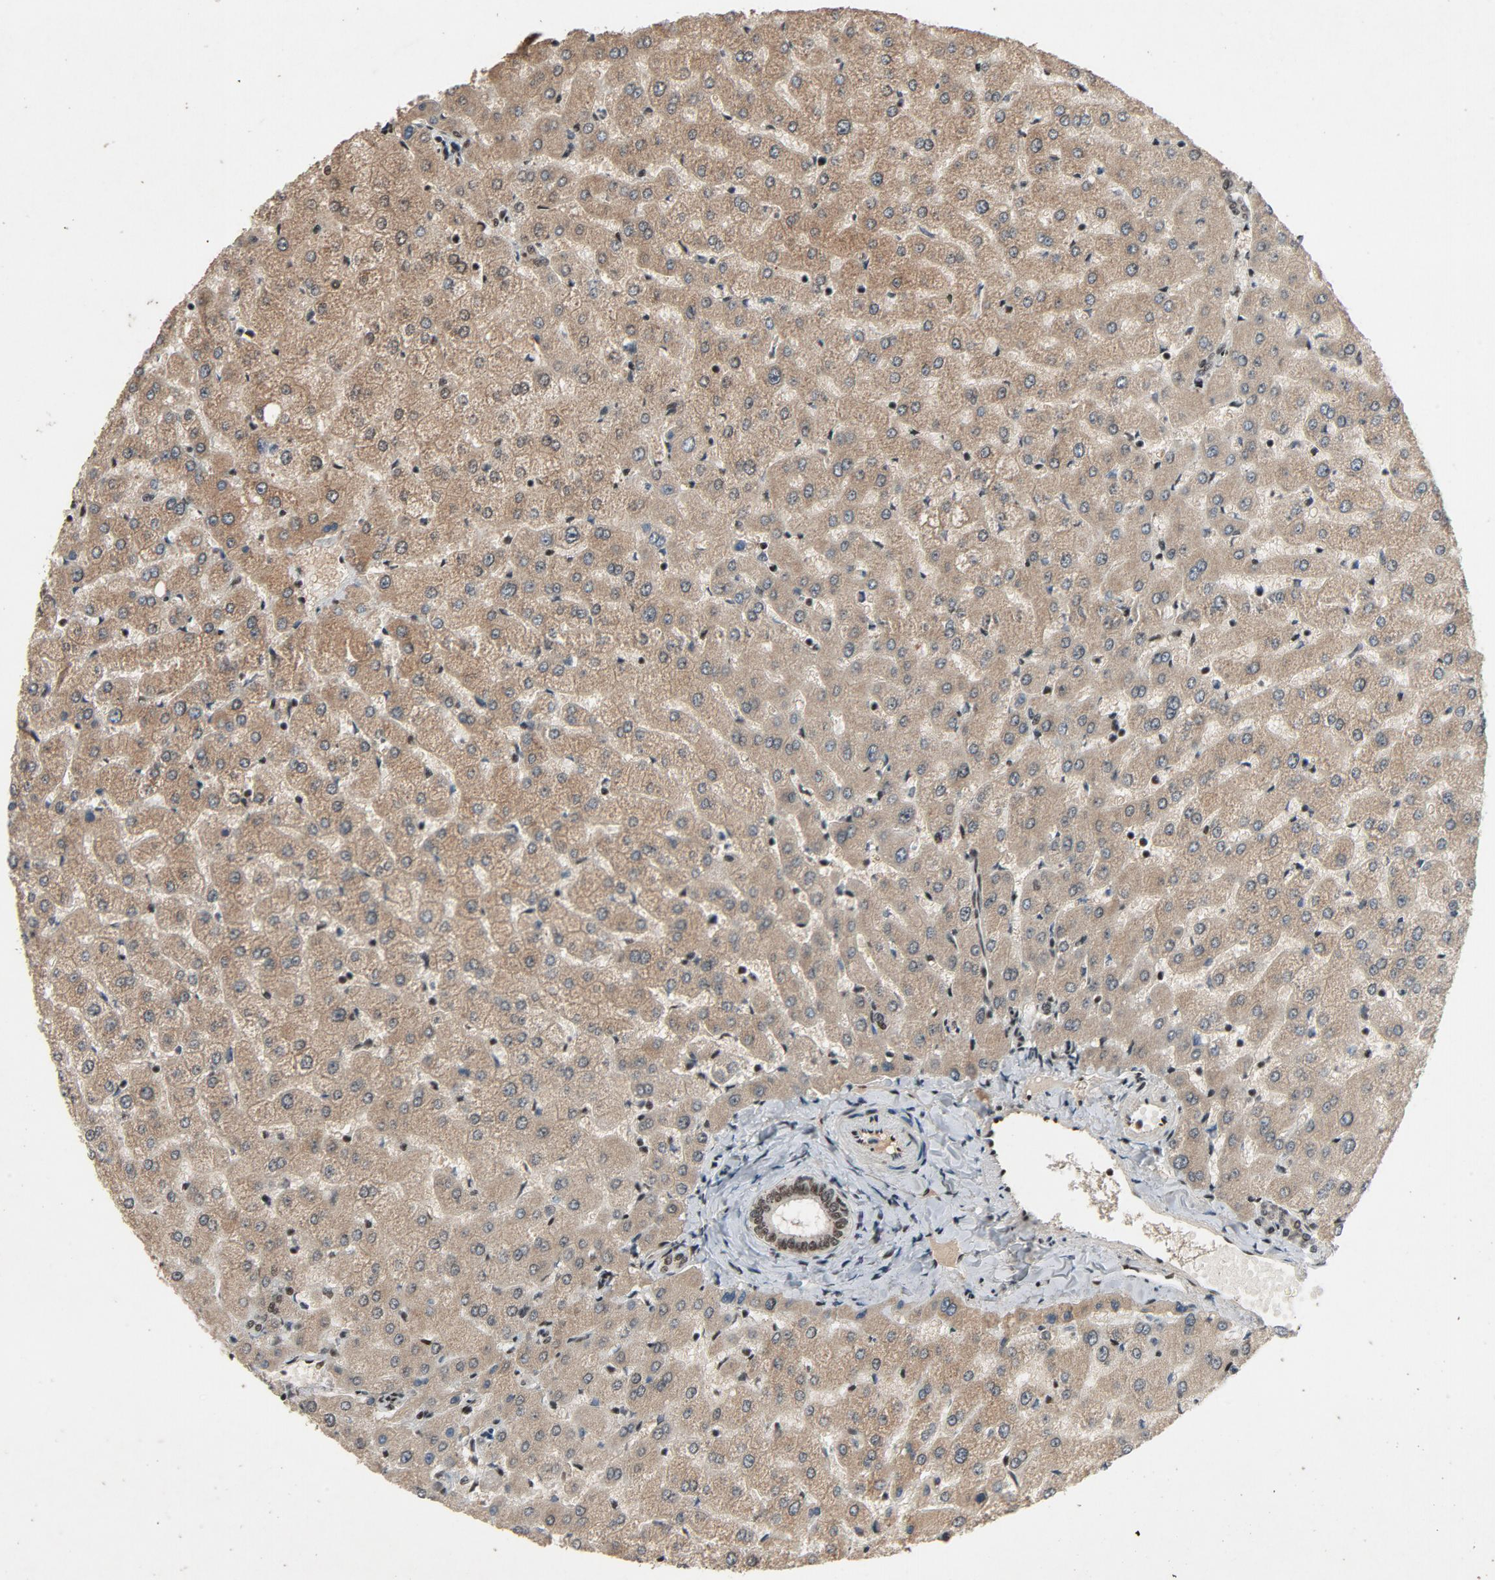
{"staining": {"intensity": "moderate", "quantity": ">75%", "location": "nuclear"}, "tissue": "liver", "cell_type": "Cholangiocytes", "image_type": "normal", "snomed": [{"axis": "morphology", "description": "Normal tissue, NOS"}, {"axis": "morphology", "description": "Fibrosis, NOS"}, {"axis": "topography", "description": "Liver"}], "caption": "Brown immunohistochemical staining in unremarkable liver displays moderate nuclear staining in about >75% of cholangiocytes.", "gene": "SMARCD1", "patient": {"sex": "female", "age": 29}}